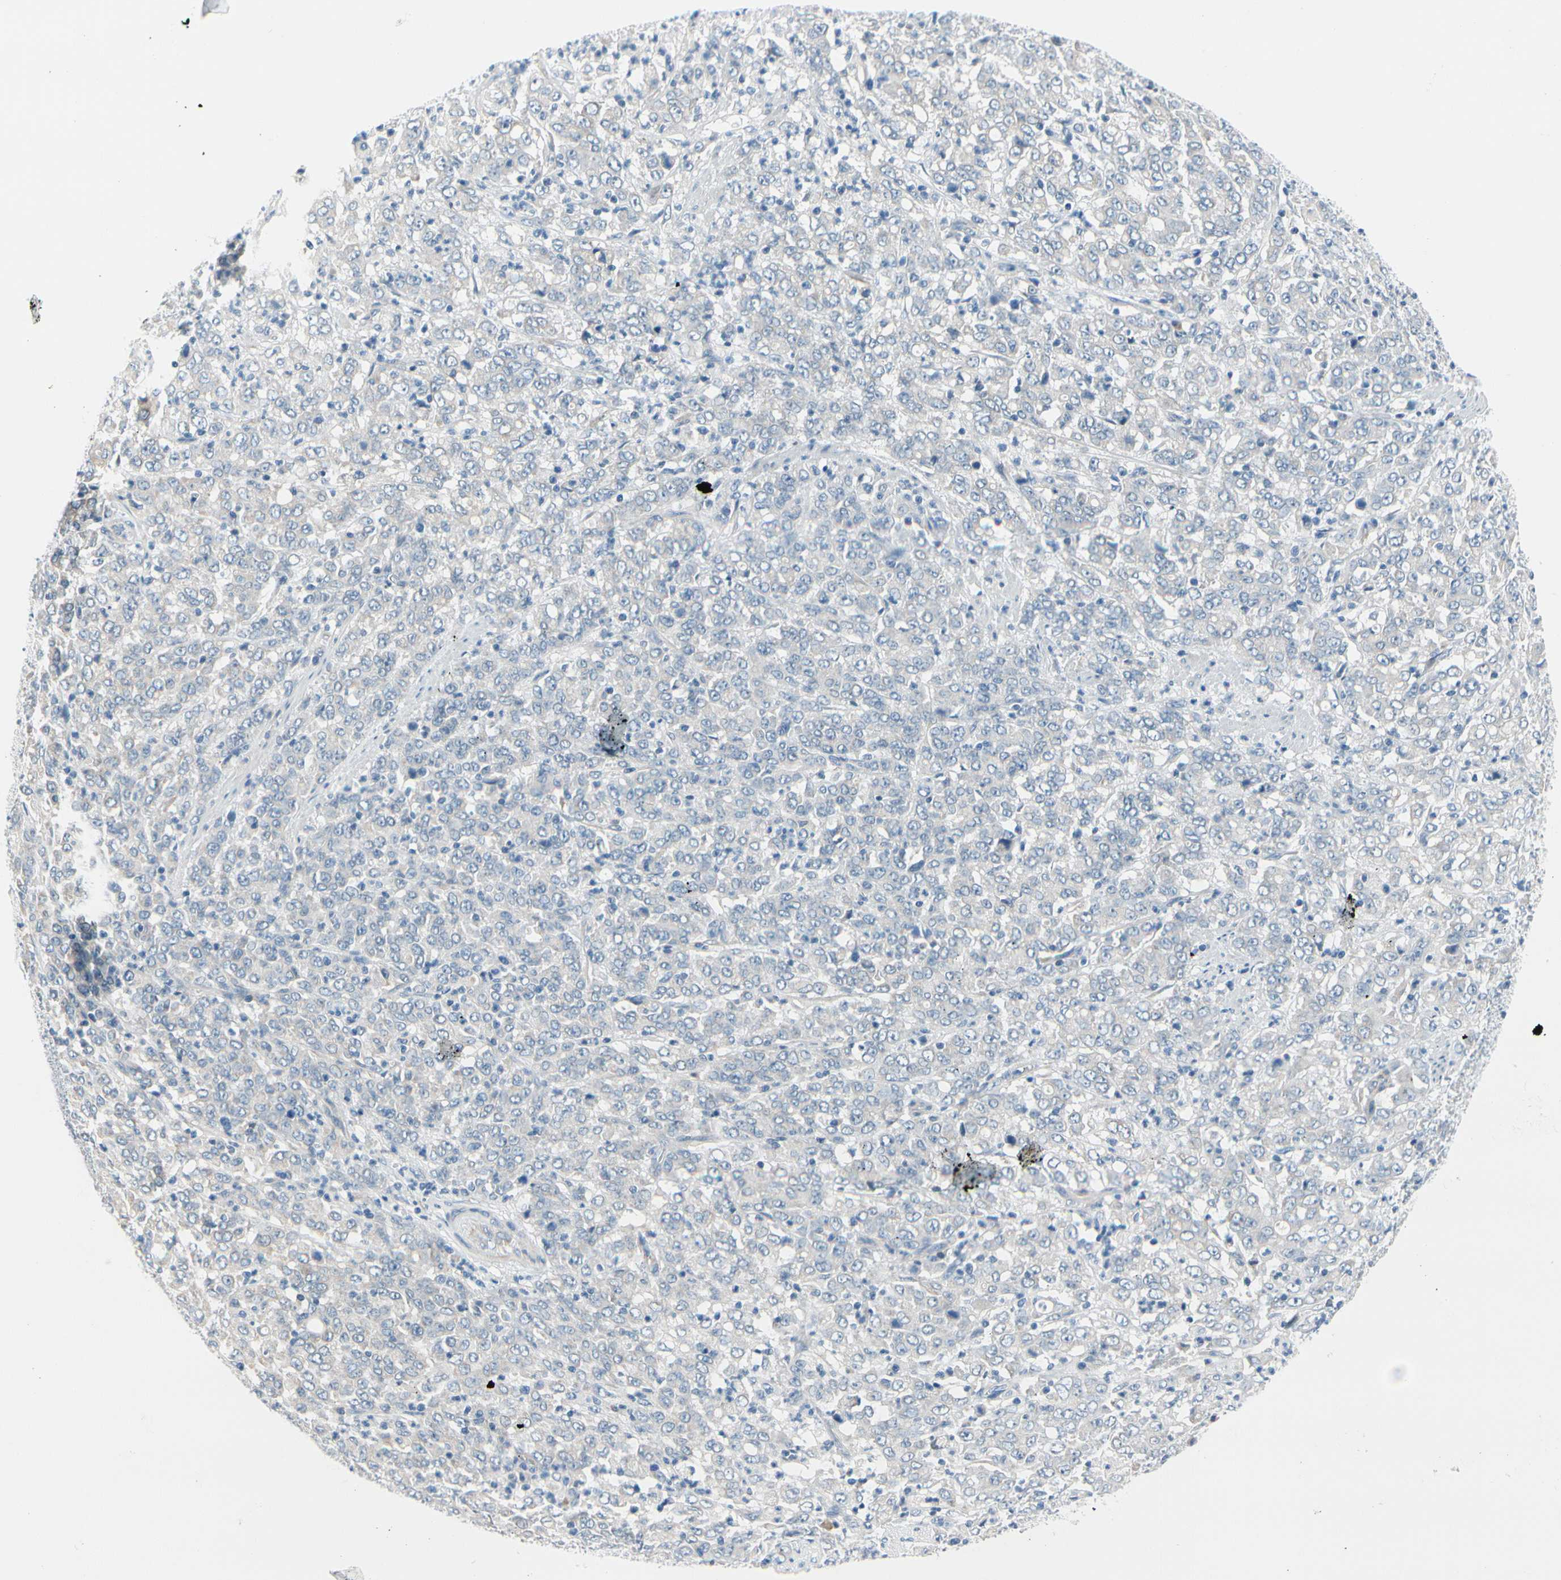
{"staining": {"intensity": "negative", "quantity": "none", "location": "none"}, "tissue": "stomach cancer", "cell_type": "Tumor cells", "image_type": "cancer", "snomed": [{"axis": "morphology", "description": "Adenocarcinoma, NOS"}, {"axis": "topography", "description": "Stomach, lower"}], "caption": "High magnification brightfield microscopy of stomach adenocarcinoma stained with DAB (3,3'-diaminobenzidine) (brown) and counterstained with hematoxylin (blue): tumor cells show no significant expression. (Brightfield microscopy of DAB immunohistochemistry at high magnification).", "gene": "FCER2", "patient": {"sex": "female", "age": 71}}